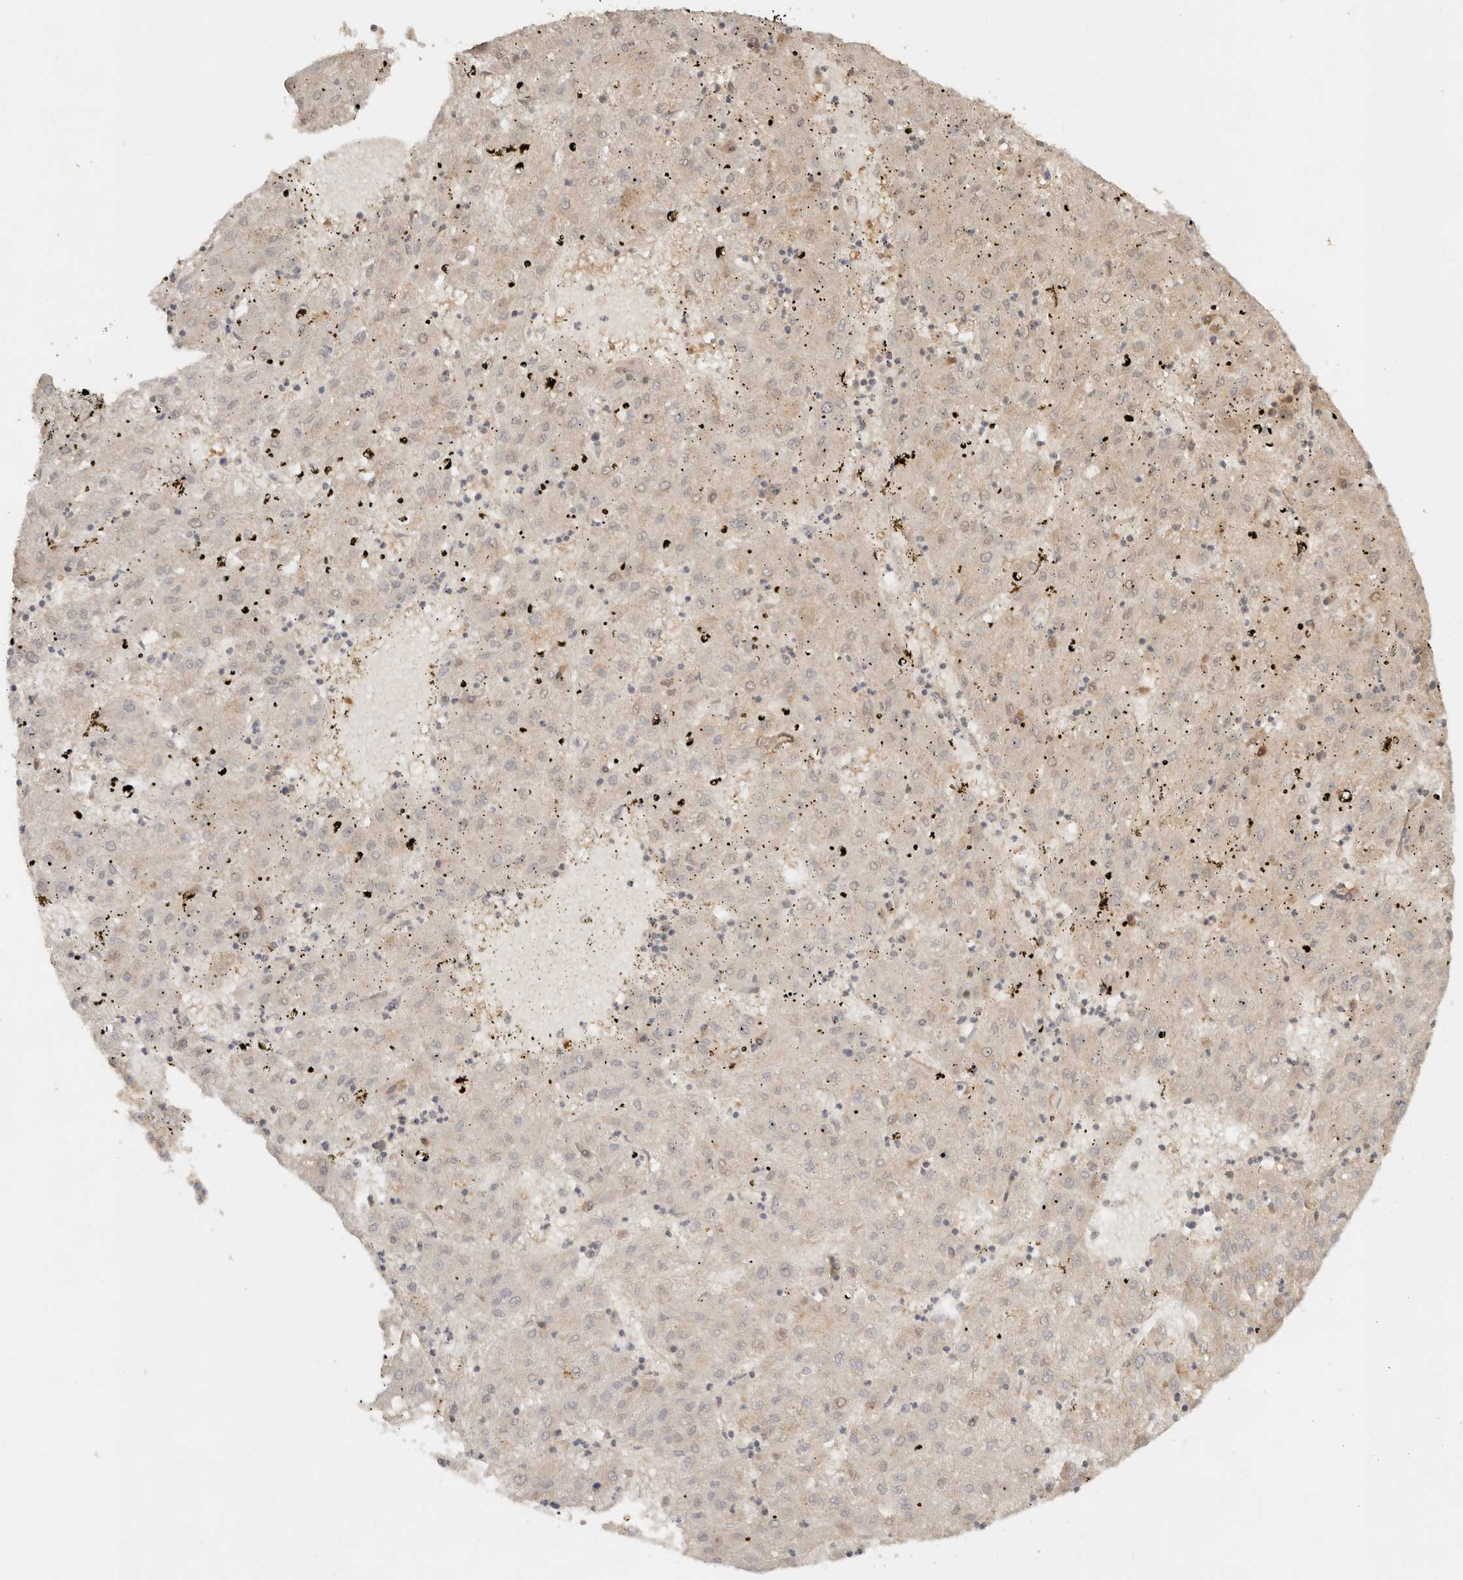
{"staining": {"intensity": "weak", "quantity": ">75%", "location": "cytoplasmic/membranous"}, "tissue": "liver cancer", "cell_type": "Tumor cells", "image_type": "cancer", "snomed": [{"axis": "morphology", "description": "Carcinoma, Hepatocellular, NOS"}, {"axis": "topography", "description": "Liver"}], "caption": "The micrograph shows immunohistochemical staining of liver hepatocellular carcinoma. There is weak cytoplasmic/membranous staining is appreciated in about >75% of tumor cells.", "gene": "LMO4", "patient": {"sex": "male", "age": 72}}